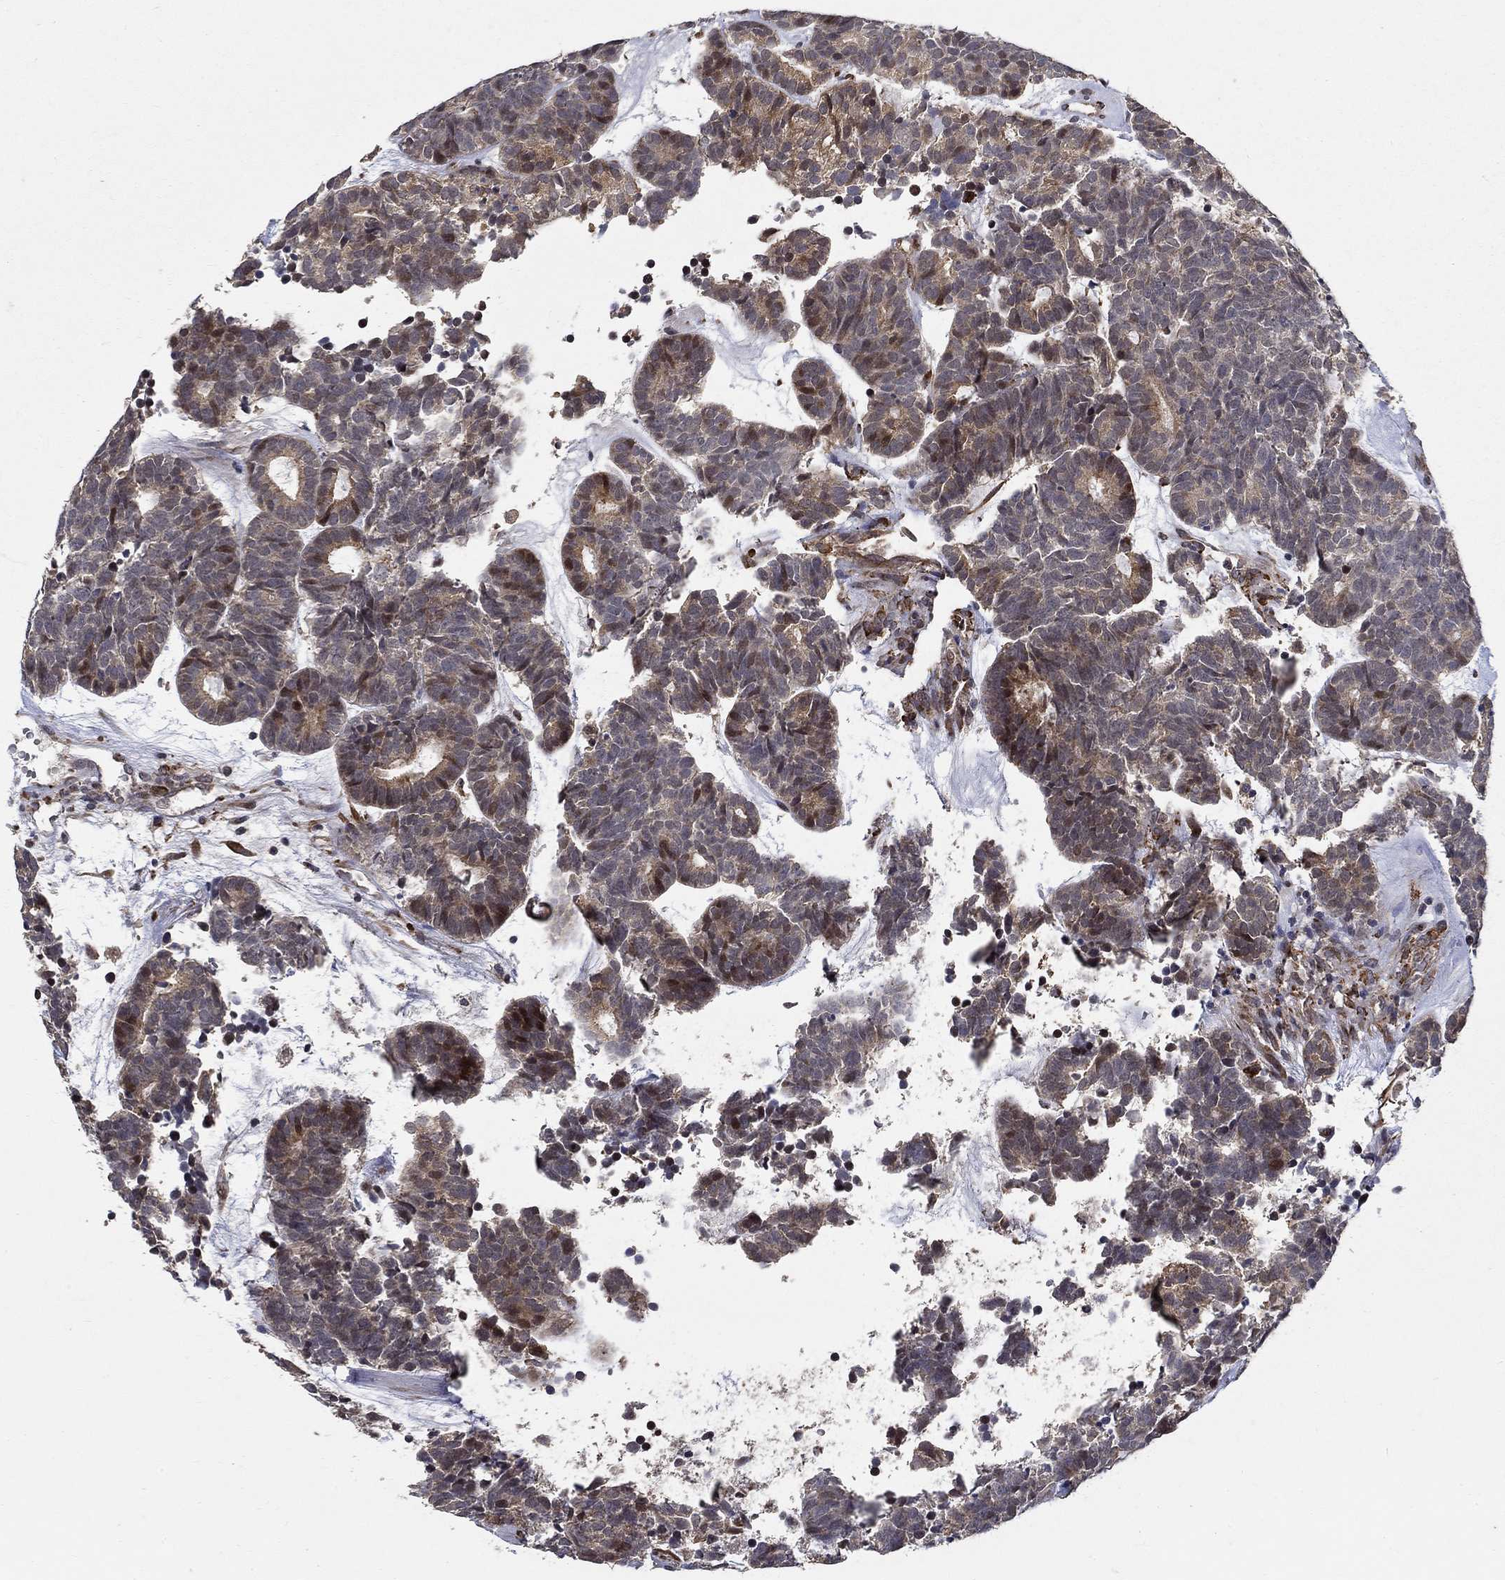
{"staining": {"intensity": "strong", "quantity": "<25%", "location": "cytoplasmic/membranous,nuclear"}, "tissue": "head and neck cancer", "cell_type": "Tumor cells", "image_type": "cancer", "snomed": [{"axis": "morphology", "description": "Adenocarcinoma, NOS"}, {"axis": "topography", "description": "Head-Neck"}], "caption": "Tumor cells display medium levels of strong cytoplasmic/membranous and nuclear expression in about <25% of cells in human adenocarcinoma (head and neck).", "gene": "ZNF594", "patient": {"sex": "female", "age": 81}}